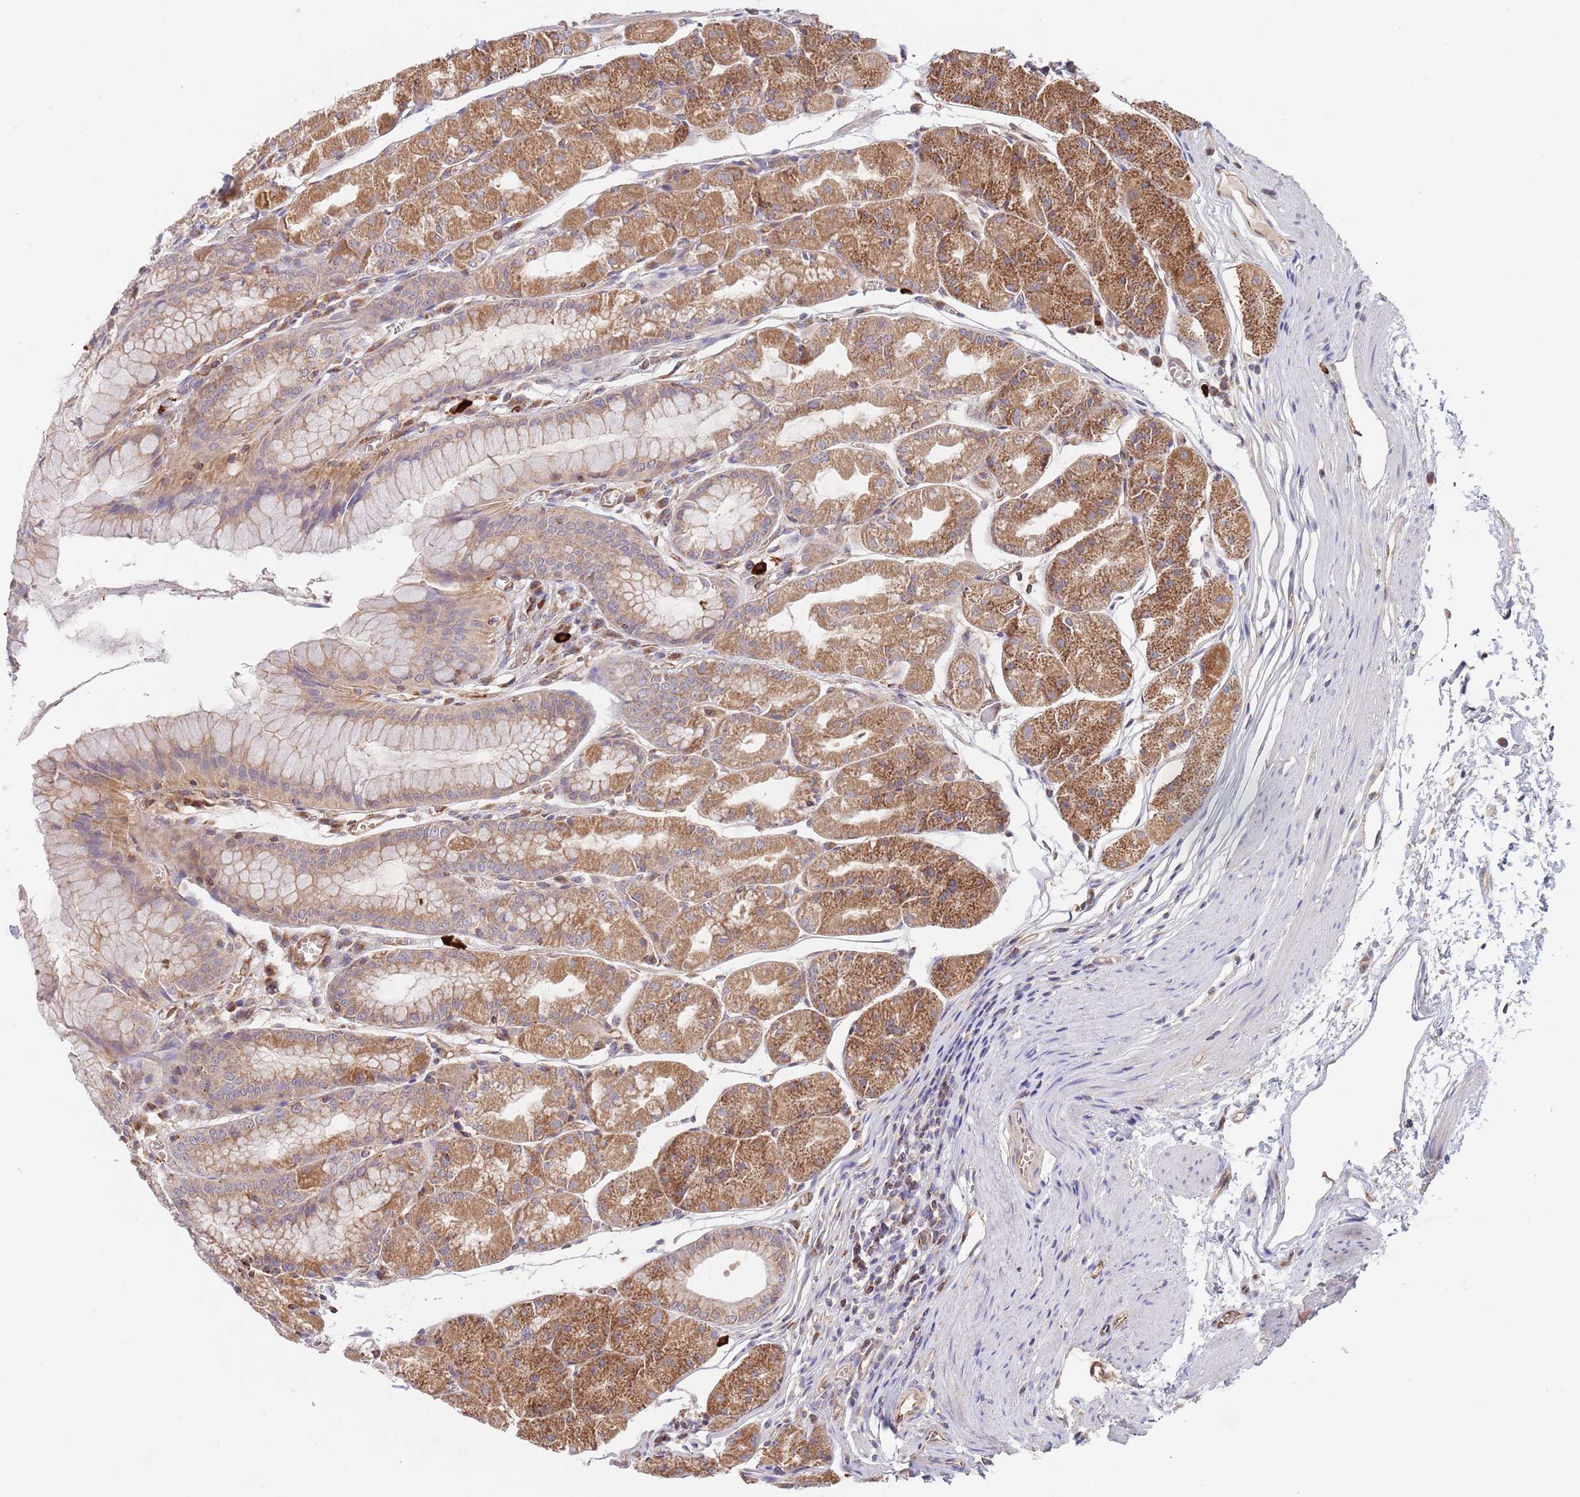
{"staining": {"intensity": "moderate", "quantity": ">75%", "location": "cytoplasmic/membranous"}, "tissue": "stomach", "cell_type": "Glandular cells", "image_type": "normal", "snomed": [{"axis": "morphology", "description": "Normal tissue, NOS"}, {"axis": "topography", "description": "Stomach"}], "caption": "This histopathology image reveals immunohistochemistry staining of unremarkable human stomach, with medium moderate cytoplasmic/membranous expression in approximately >75% of glandular cells.", "gene": "GUK1", "patient": {"sex": "male", "age": 55}}